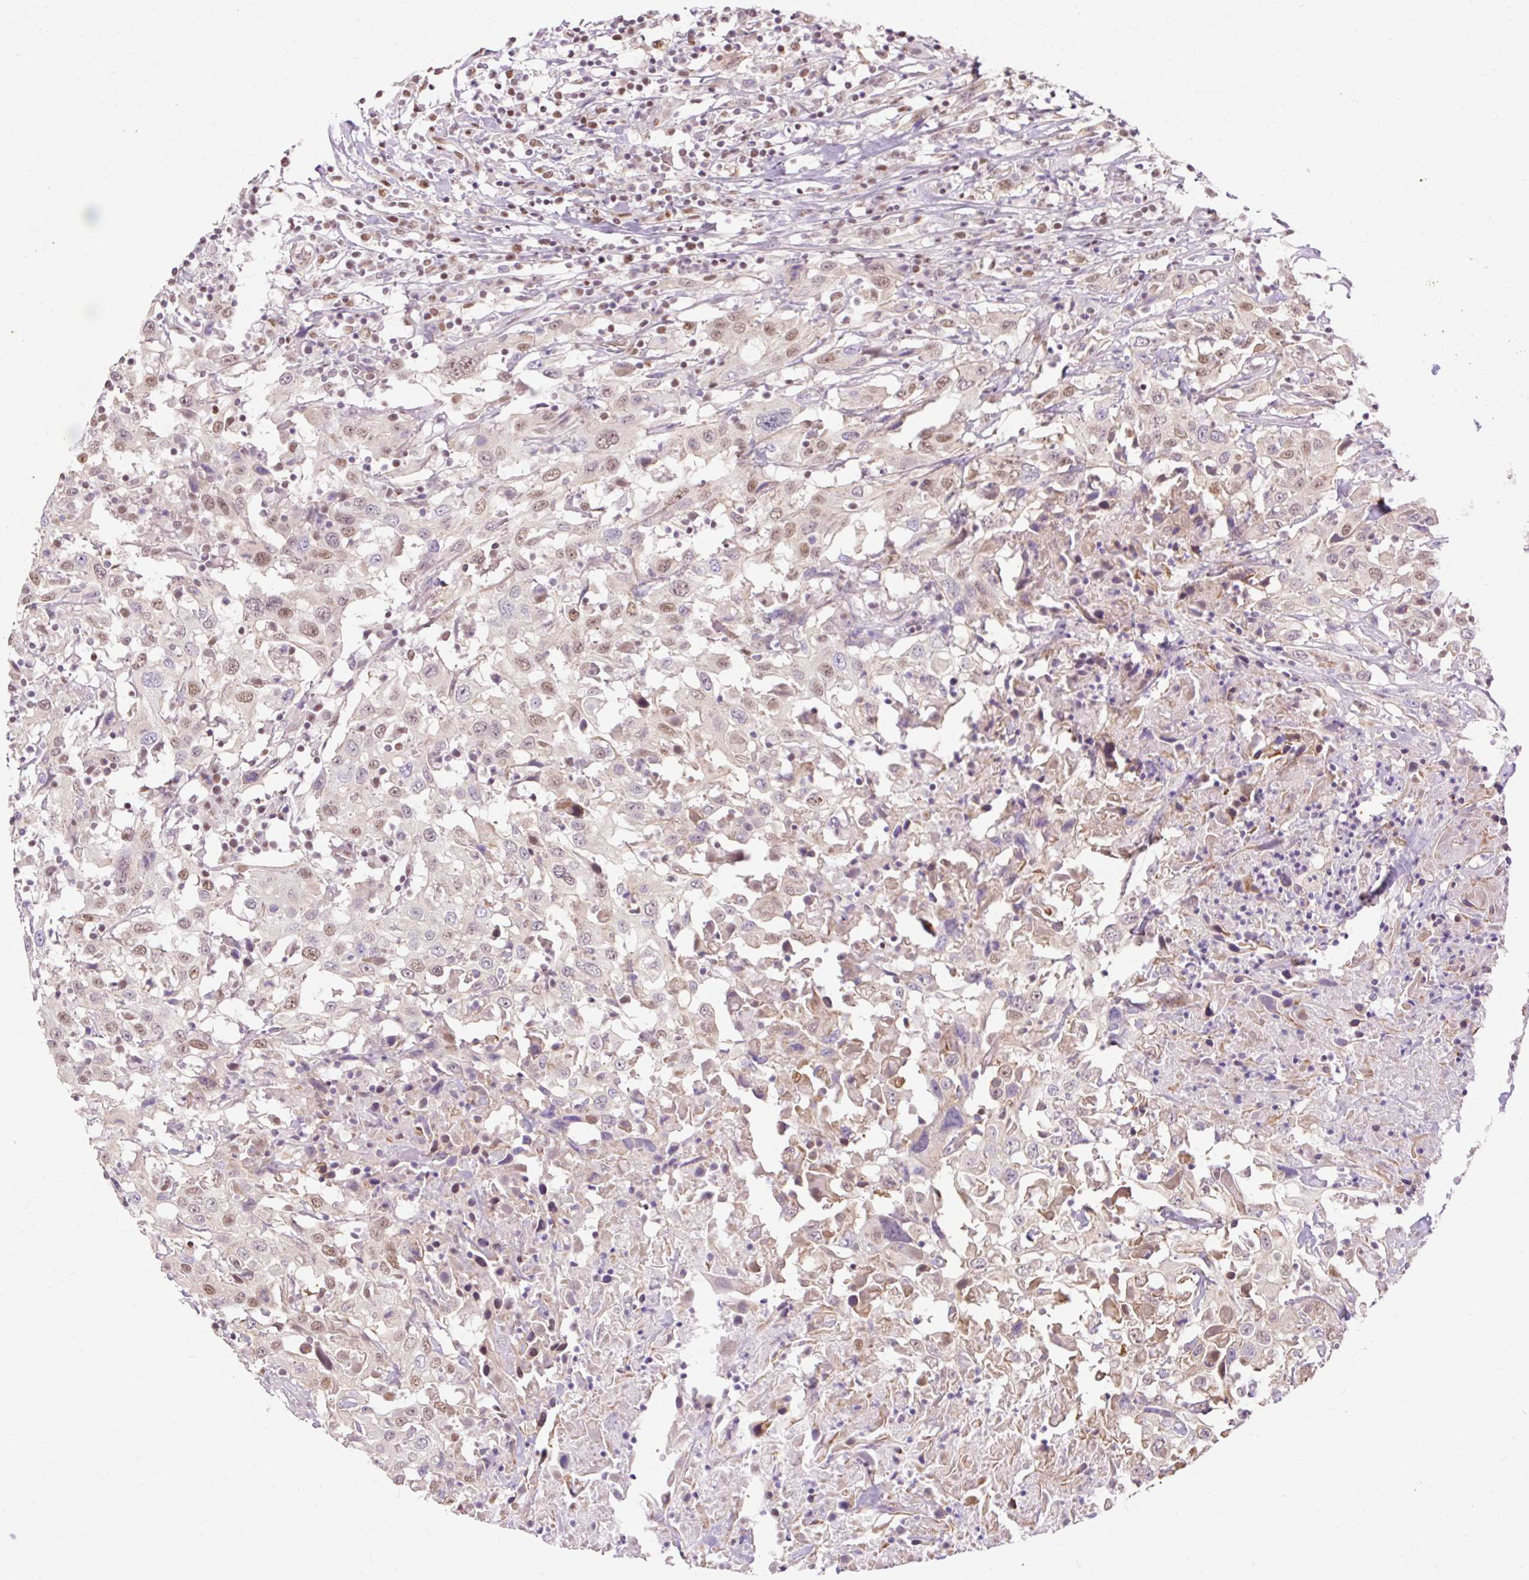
{"staining": {"intensity": "moderate", "quantity": "25%-75%", "location": "nuclear"}, "tissue": "urothelial cancer", "cell_type": "Tumor cells", "image_type": "cancer", "snomed": [{"axis": "morphology", "description": "Urothelial carcinoma, High grade"}, {"axis": "topography", "description": "Urinary bladder"}], "caption": "A brown stain highlights moderate nuclear expression of a protein in human urothelial cancer tumor cells.", "gene": "NPIPB12", "patient": {"sex": "male", "age": 61}}